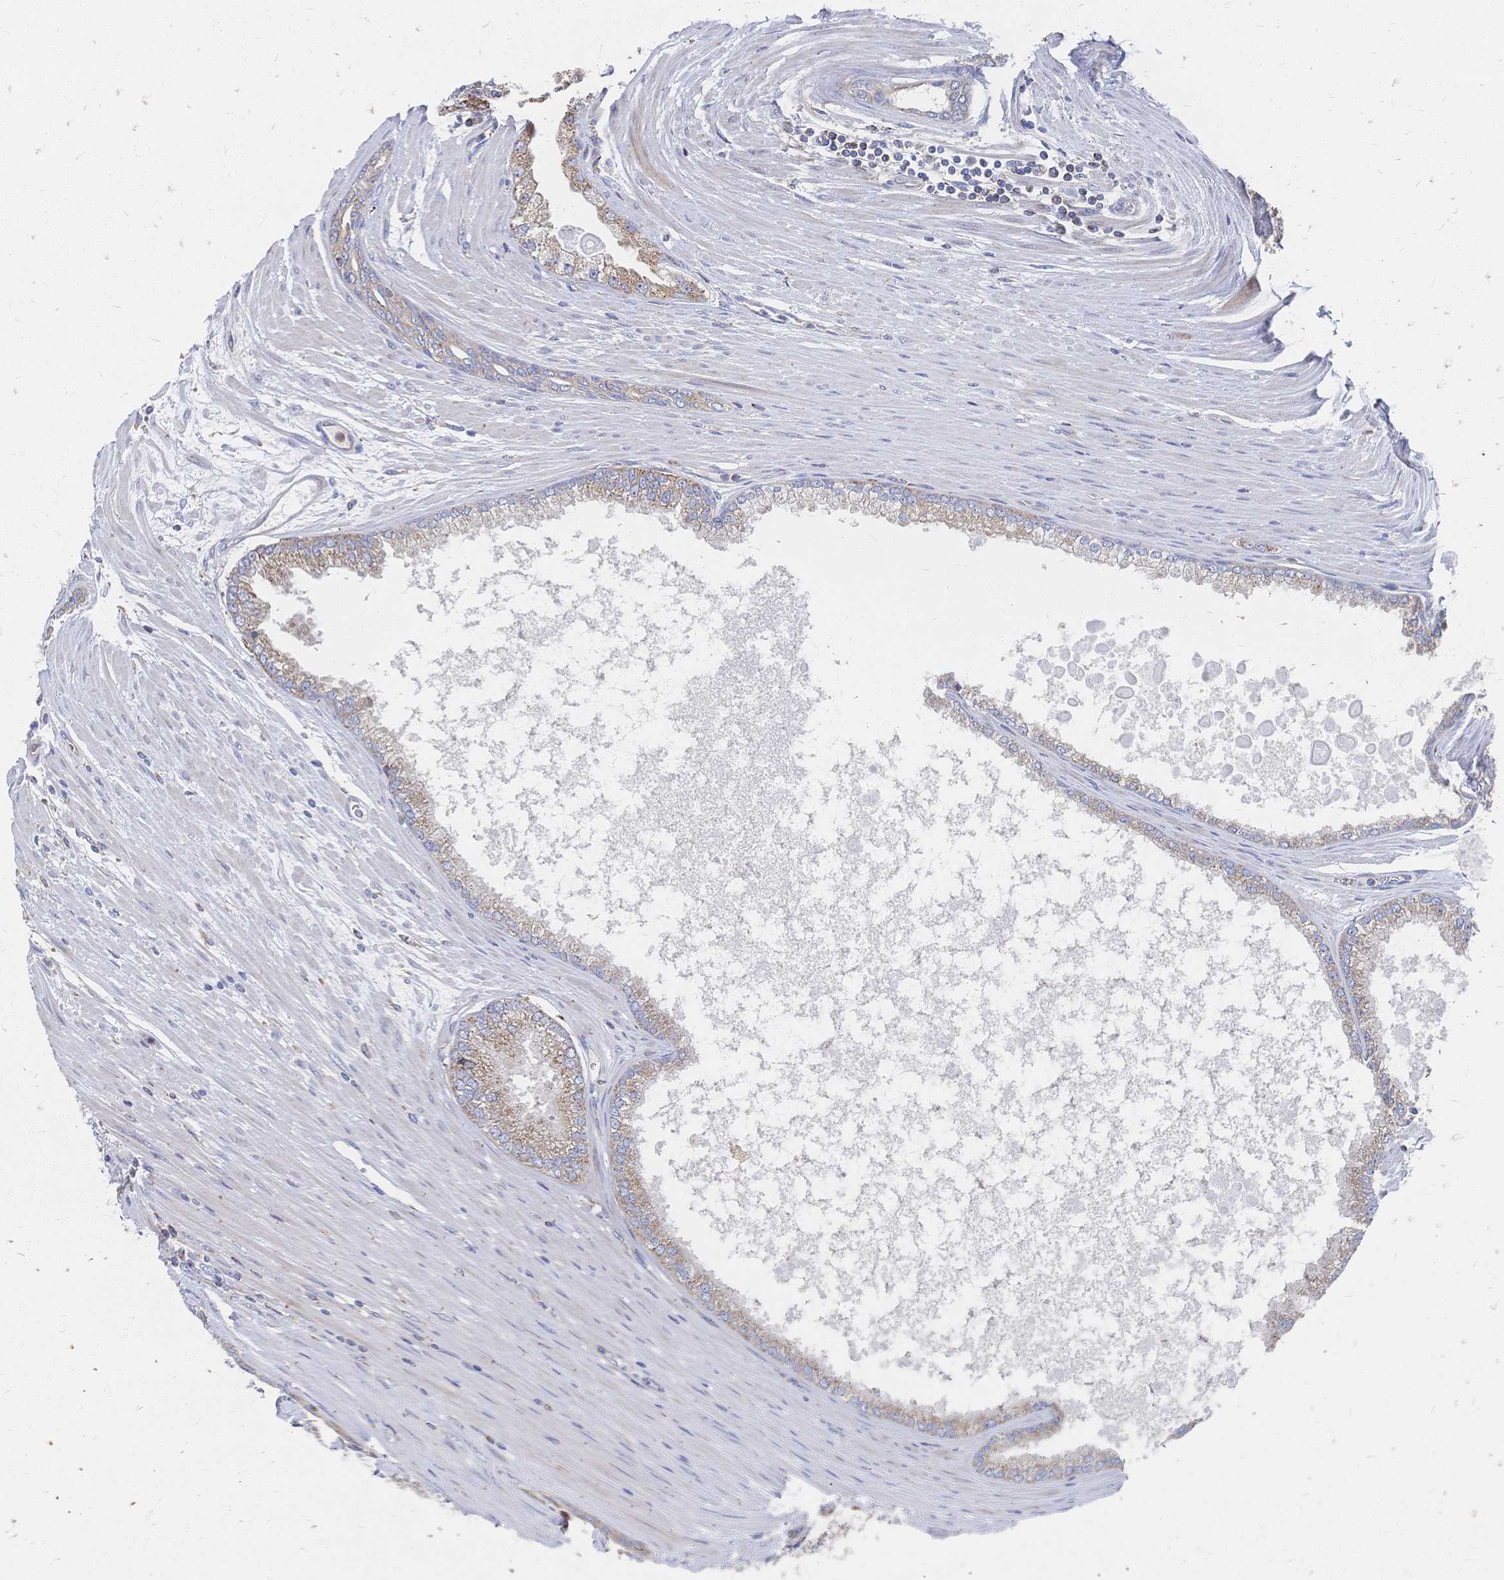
{"staining": {"intensity": "moderate", "quantity": ">75%", "location": "cytoplasmic/membranous"}, "tissue": "prostate cancer", "cell_type": "Tumor cells", "image_type": "cancer", "snomed": [{"axis": "morphology", "description": "Adenocarcinoma, Low grade"}, {"axis": "topography", "description": "Prostate"}], "caption": "This micrograph shows prostate cancer stained with immunohistochemistry (IHC) to label a protein in brown. The cytoplasmic/membranous of tumor cells show moderate positivity for the protein. Nuclei are counter-stained blue.", "gene": "SORBS1", "patient": {"sex": "male", "age": 67}}